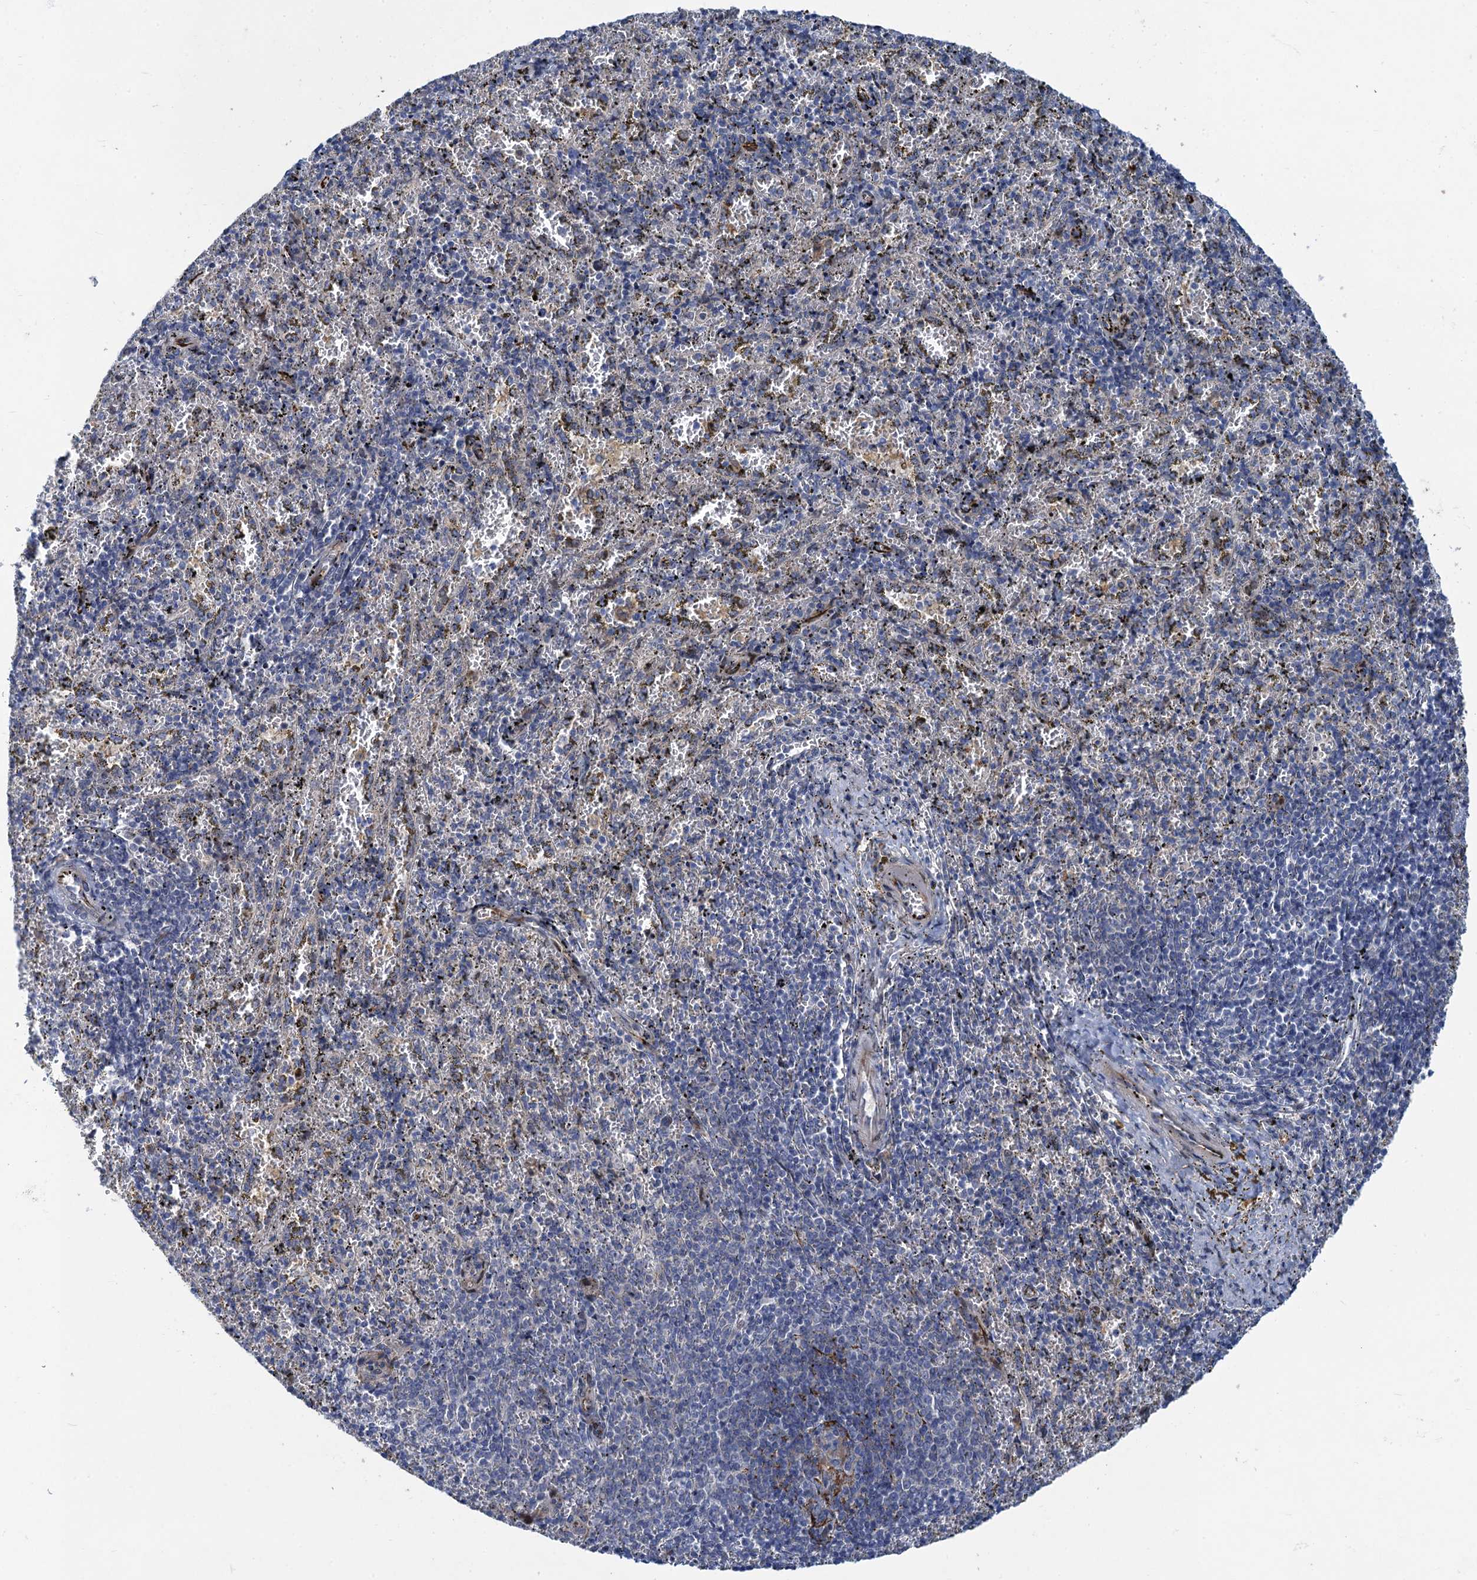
{"staining": {"intensity": "negative", "quantity": "none", "location": "none"}, "tissue": "spleen", "cell_type": "Cells in red pulp", "image_type": "normal", "snomed": [{"axis": "morphology", "description": "Normal tissue, NOS"}, {"axis": "topography", "description": "Spleen"}], "caption": "A high-resolution image shows IHC staining of unremarkable spleen, which displays no significant positivity in cells in red pulp.", "gene": "QPCTL", "patient": {"sex": "male", "age": 11}}